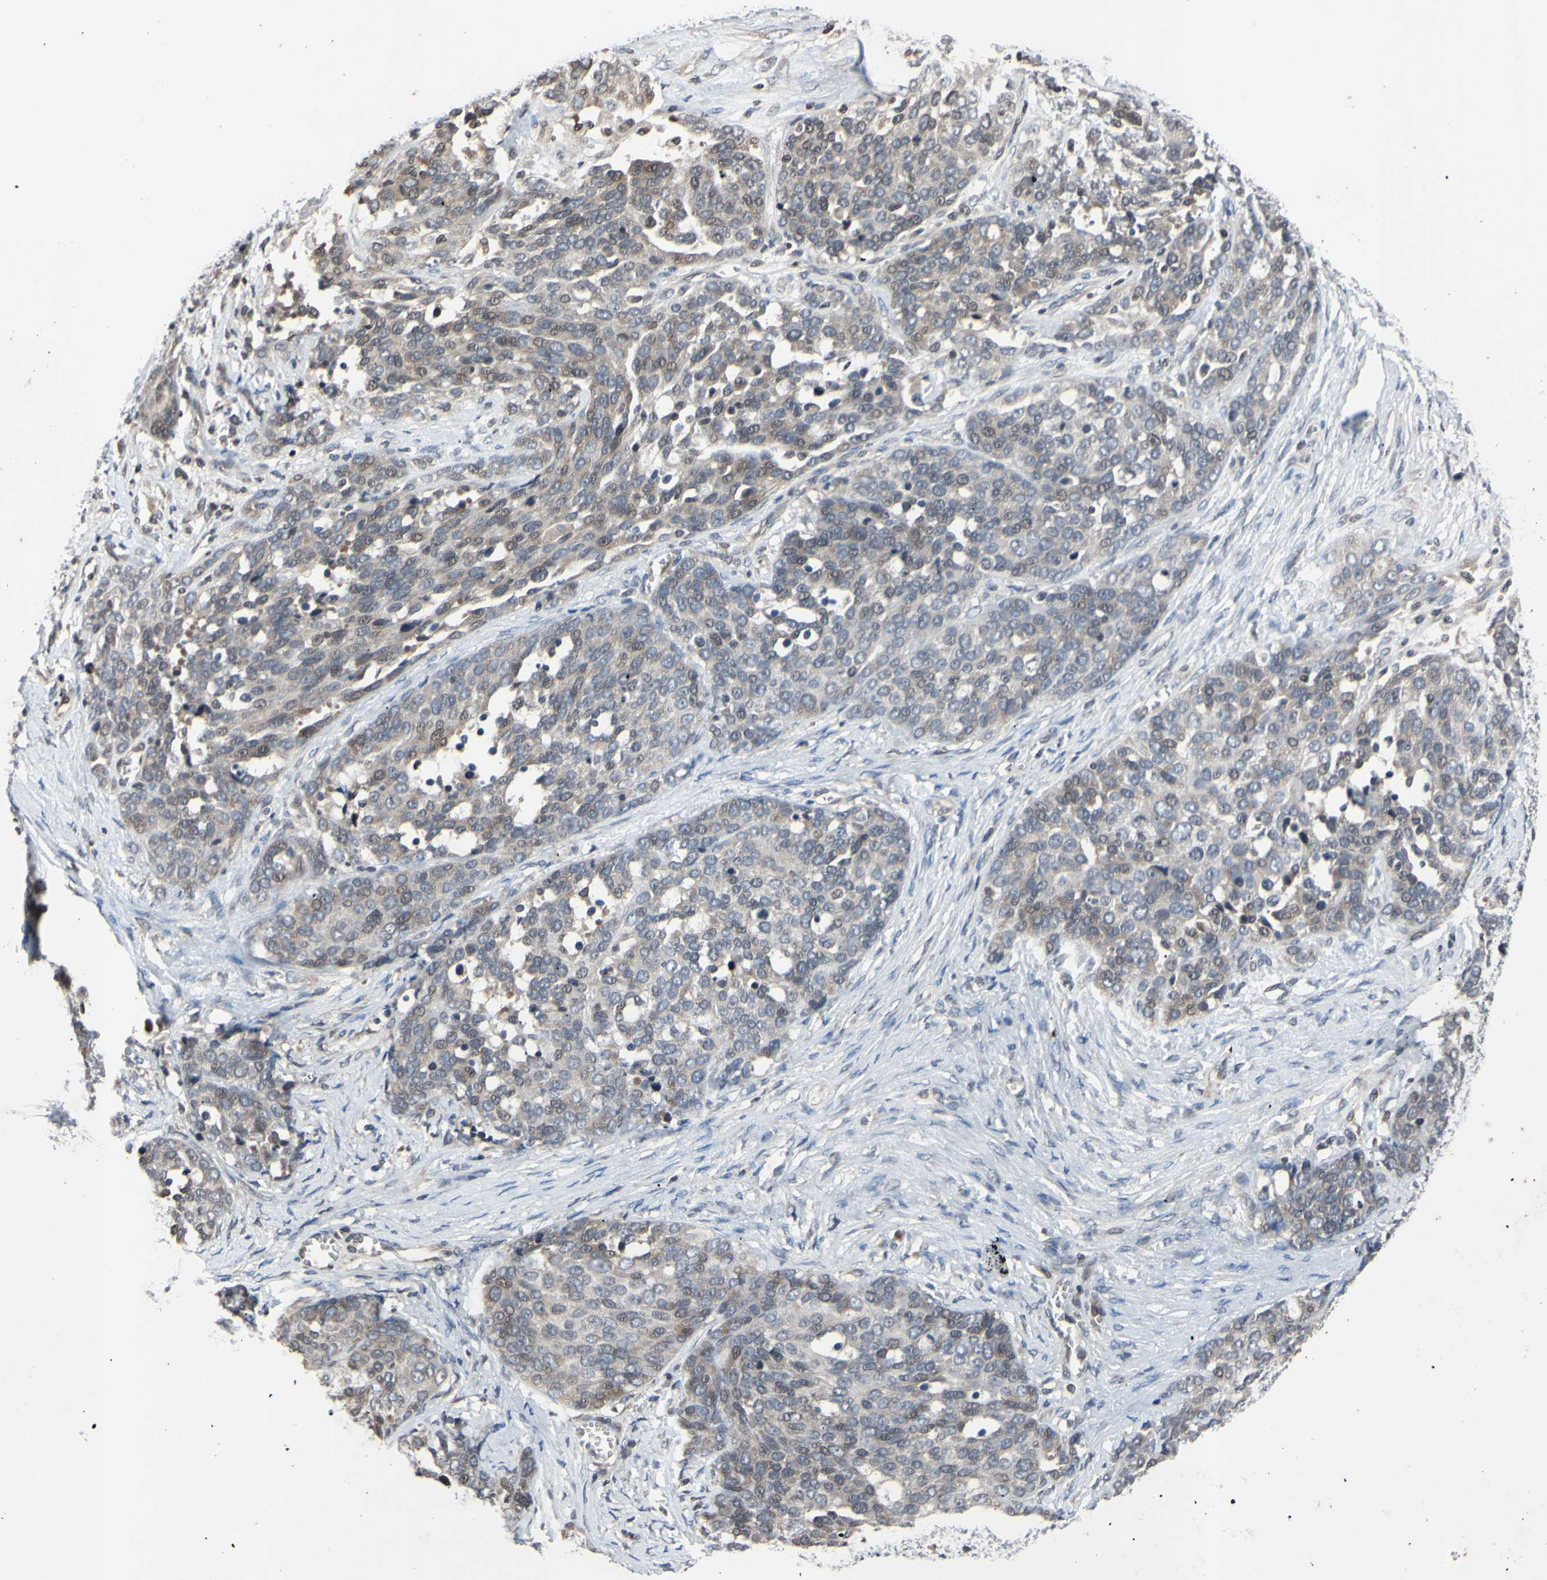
{"staining": {"intensity": "moderate", "quantity": "<25%", "location": "nuclear"}, "tissue": "ovarian cancer", "cell_type": "Tumor cells", "image_type": "cancer", "snomed": [{"axis": "morphology", "description": "Cystadenocarcinoma, serous, NOS"}, {"axis": "topography", "description": "Ovary"}], "caption": "The photomicrograph shows immunohistochemical staining of ovarian cancer (serous cystadenocarcinoma). There is moderate nuclear positivity is appreciated in about <25% of tumor cells.", "gene": "ARG1", "patient": {"sex": "female", "age": 44}}